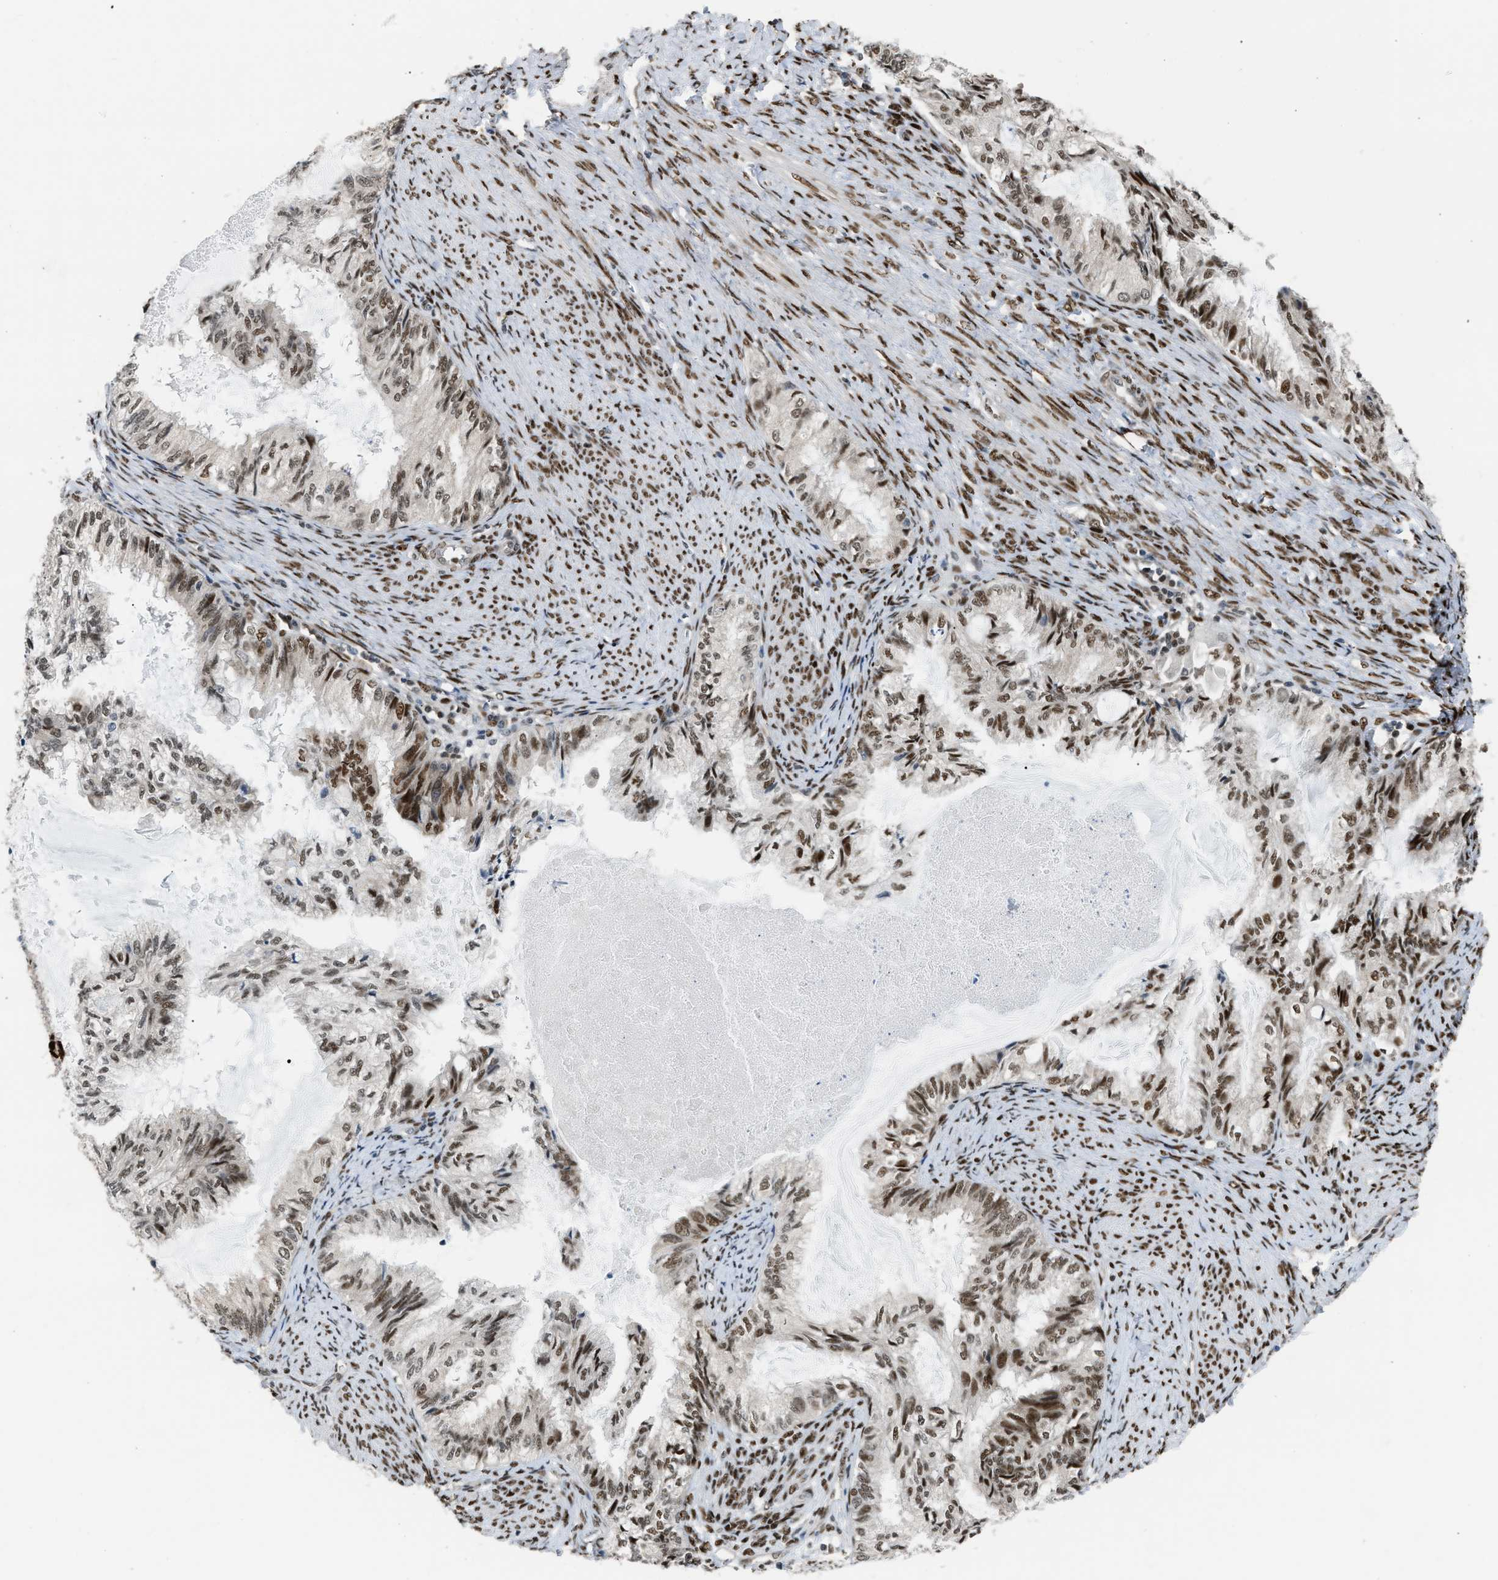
{"staining": {"intensity": "moderate", "quantity": ">75%", "location": "nuclear"}, "tissue": "endometrial cancer", "cell_type": "Tumor cells", "image_type": "cancer", "snomed": [{"axis": "morphology", "description": "Adenocarcinoma, NOS"}, {"axis": "topography", "description": "Endometrium"}], "caption": "The immunohistochemical stain shows moderate nuclear staining in tumor cells of endometrial cancer (adenocarcinoma) tissue.", "gene": "SSBP2", "patient": {"sex": "female", "age": 86}}